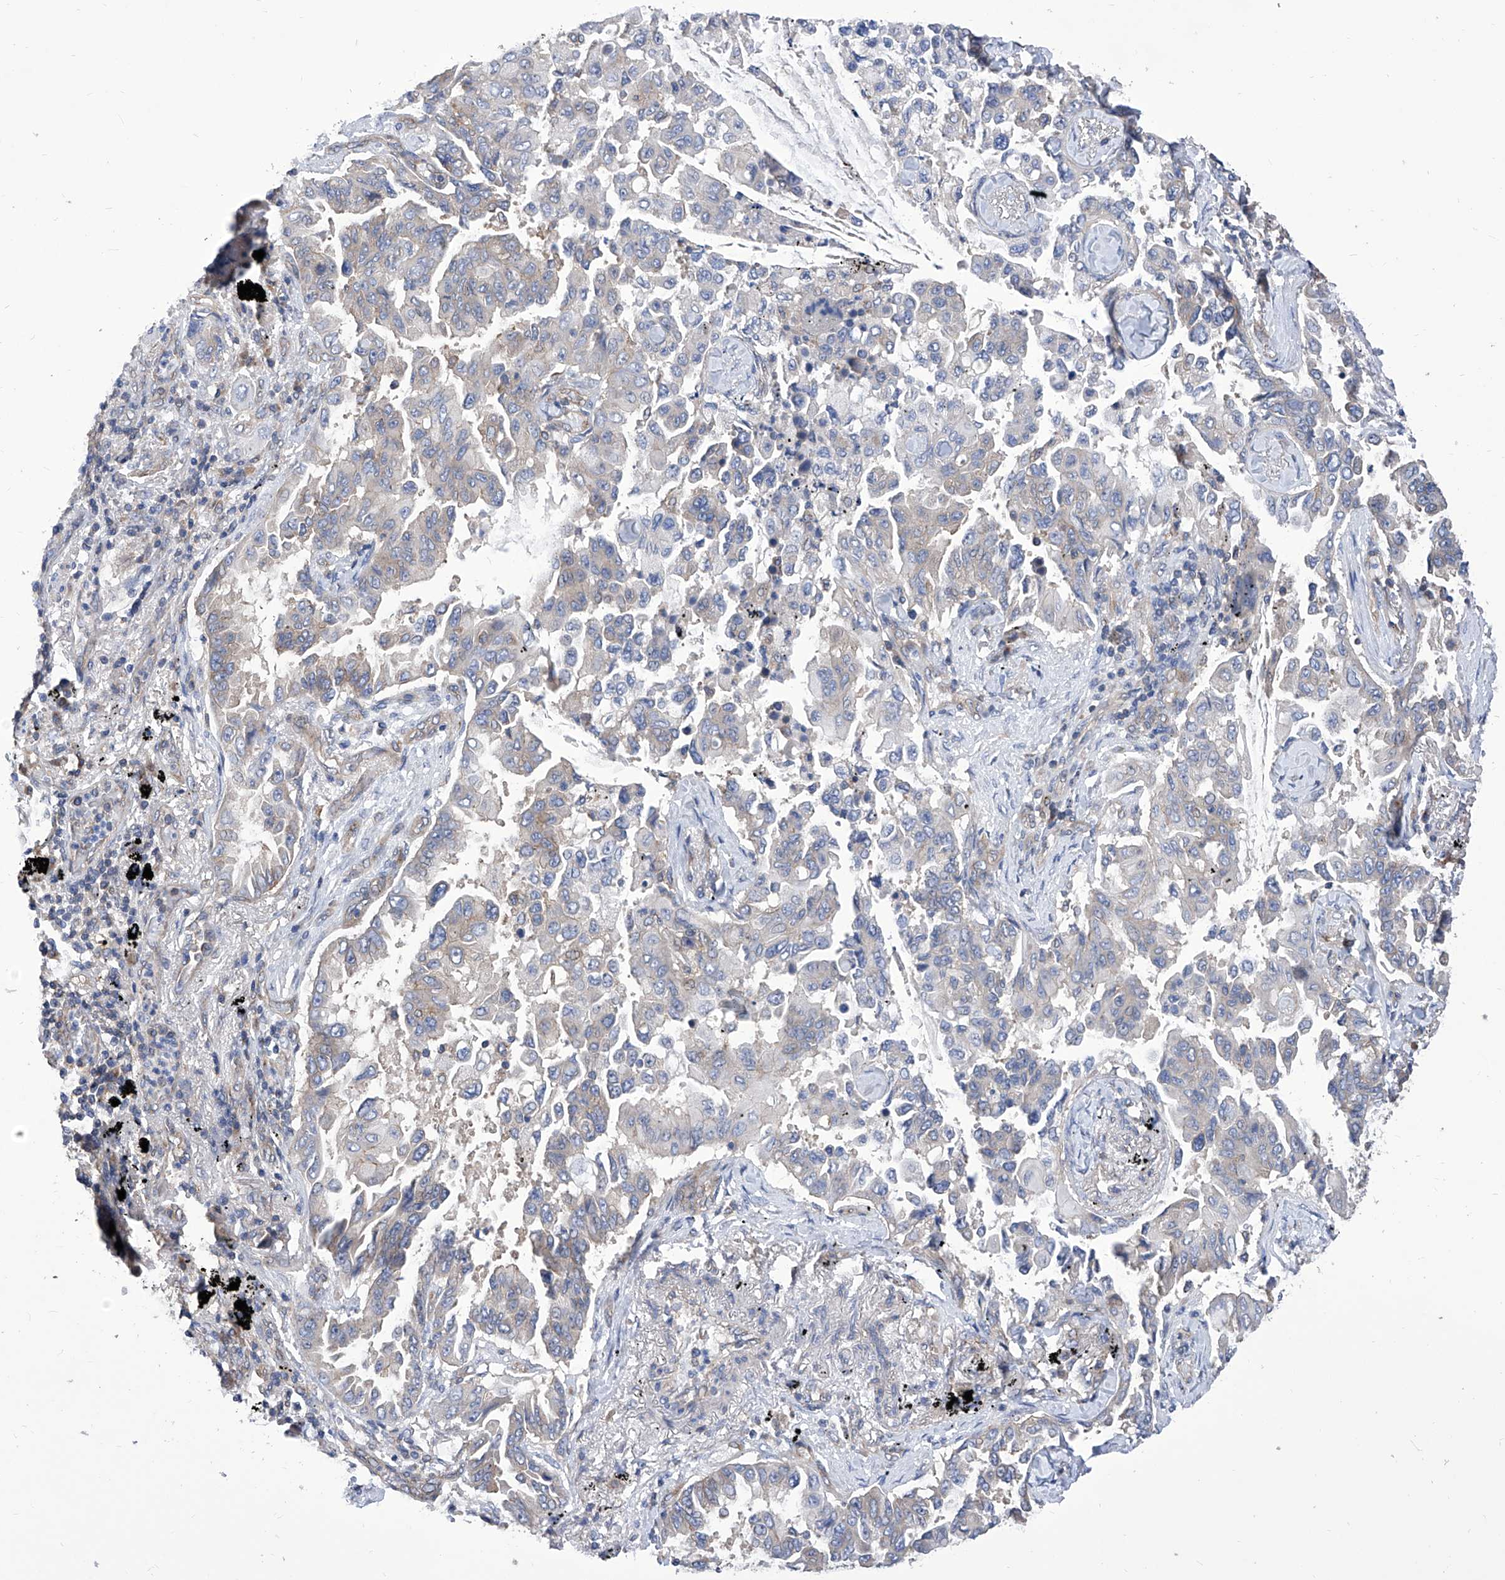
{"staining": {"intensity": "negative", "quantity": "none", "location": "none"}, "tissue": "lung cancer", "cell_type": "Tumor cells", "image_type": "cancer", "snomed": [{"axis": "morphology", "description": "Adenocarcinoma, NOS"}, {"axis": "topography", "description": "Lung"}], "caption": "The photomicrograph shows no staining of tumor cells in lung adenocarcinoma.", "gene": "TJAP1", "patient": {"sex": "female", "age": 67}}